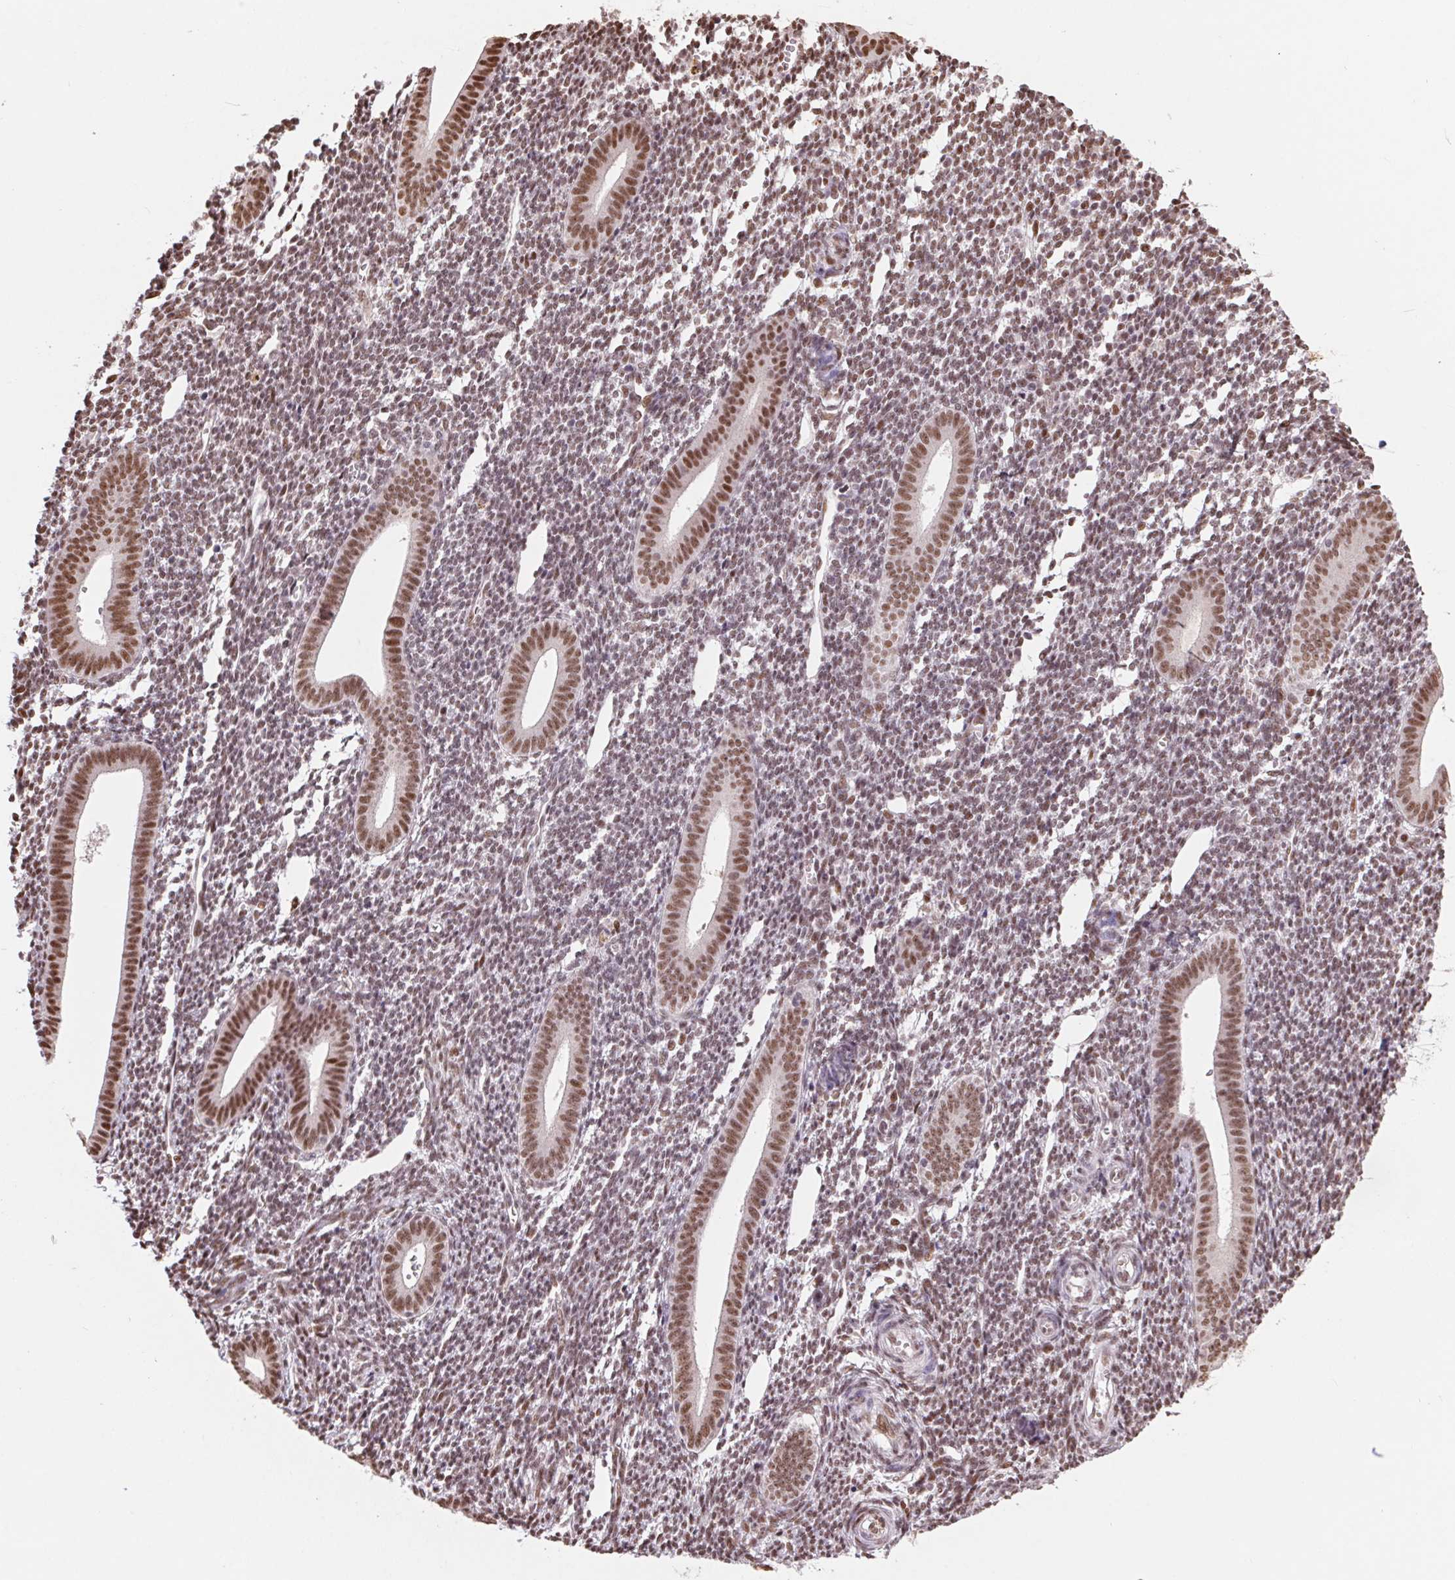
{"staining": {"intensity": "weak", "quantity": "25%-75%", "location": "nuclear"}, "tissue": "endometrium", "cell_type": "Cells in endometrial stroma", "image_type": "normal", "snomed": [{"axis": "morphology", "description": "Normal tissue, NOS"}, {"axis": "topography", "description": "Endometrium"}], "caption": "Immunohistochemistry (IHC) photomicrograph of benign endometrium stained for a protein (brown), which reveals low levels of weak nuclear positivity in approximately 25%-75% of cells in endometrial stroma.", "gene": "RAD23A", "patient": {"sex": "female", "age": 25}}